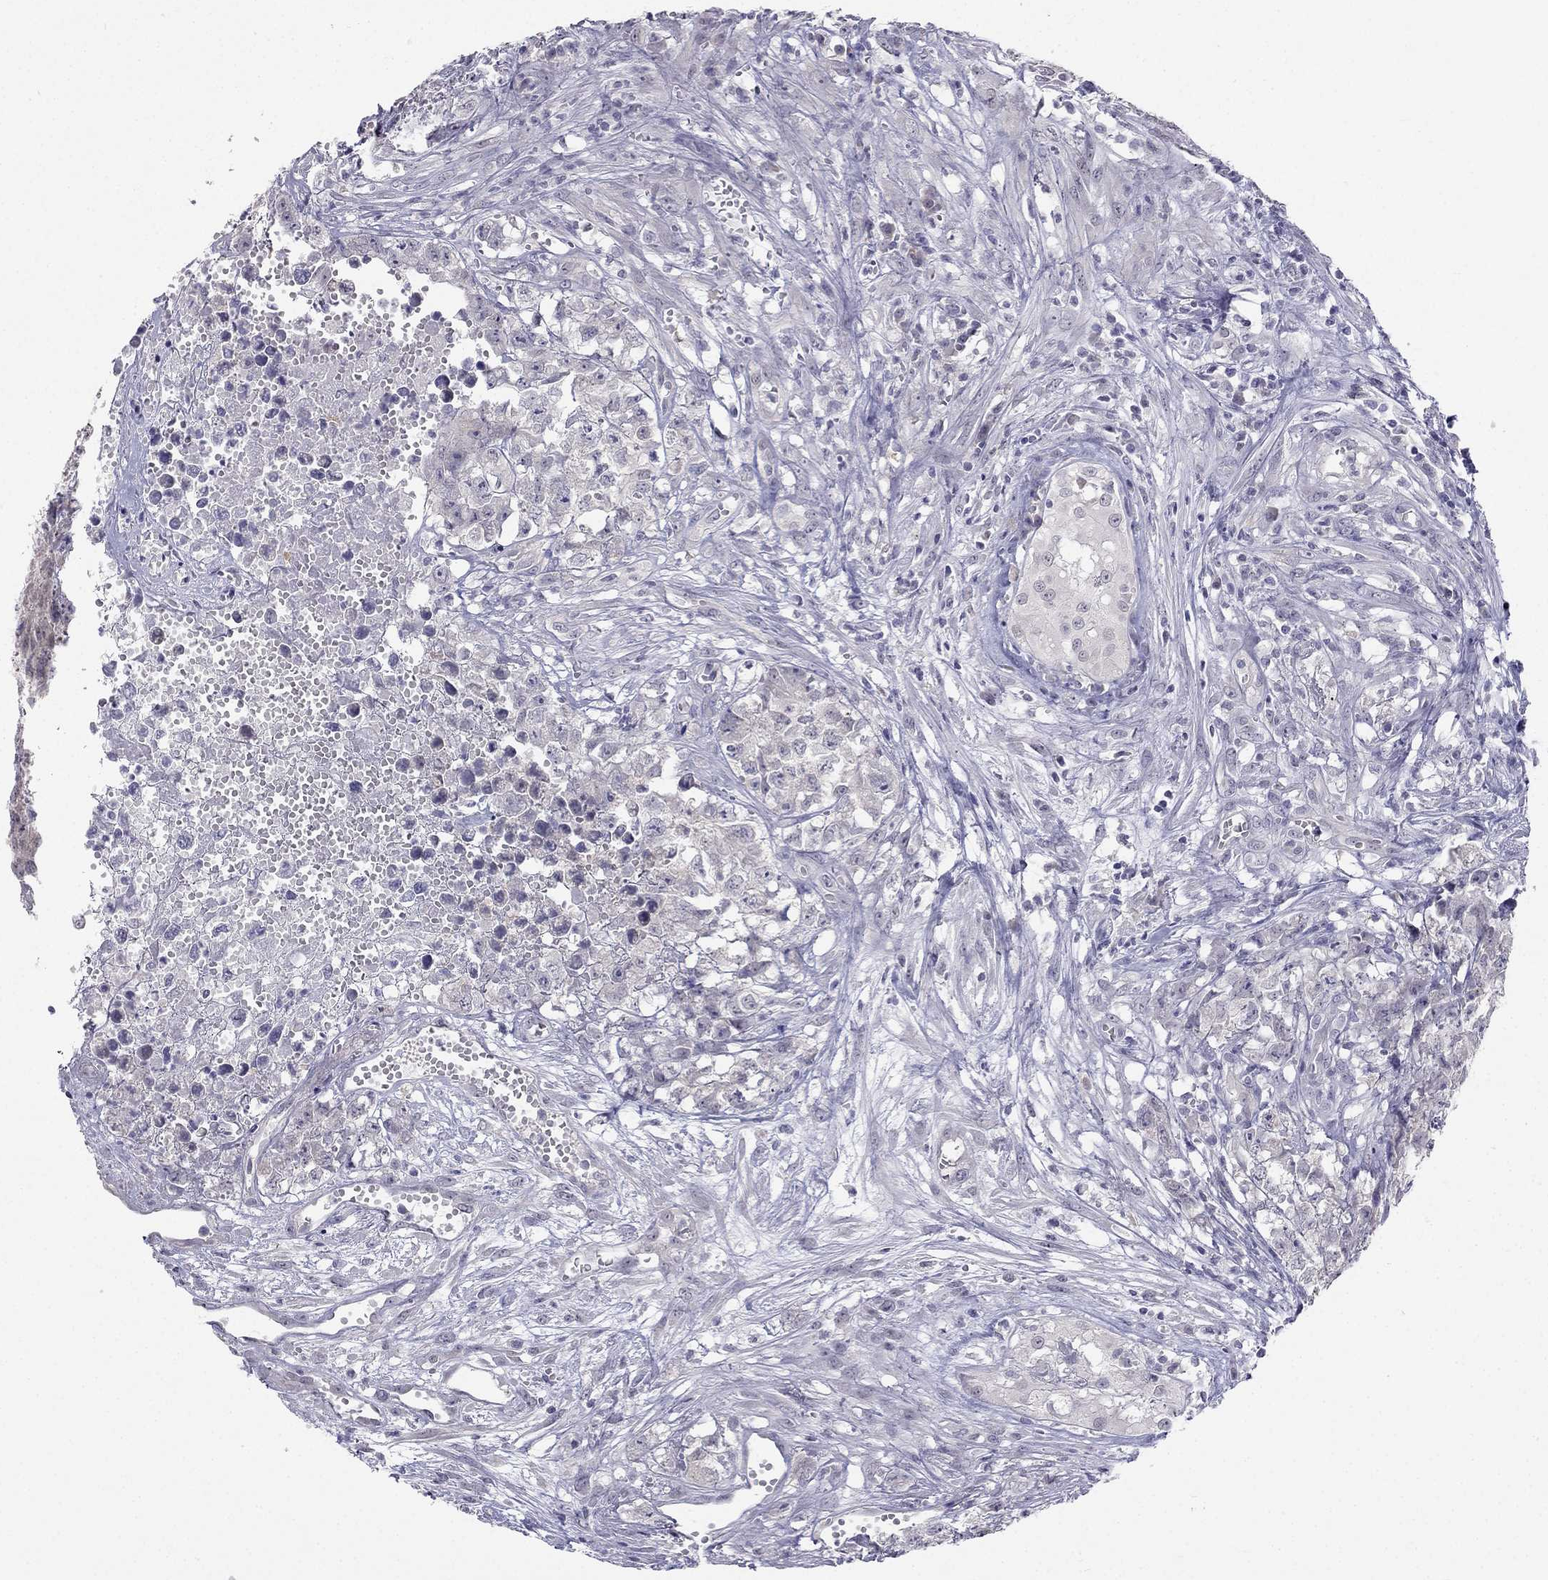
{"staining": {"intensity": "negative", "quantity": "none", "location": "none"}, "tissue": "testis cancer", "cell_type": "Tumor cells", "image_type": "cancer", "snomed": [{"axis": "morphology", "description": "Seminoma, NOS"}, {"axis": "morphology", "description": "Carcinoma, Embryonal, NOS"}, {"axis": "topography", "description": "Testis"}], "caption": "High power microscopy micrograph of an immunohistochemistry (IHC) micrograph of testis cancer, revealing no significant positivity in tumor cells. Brightfield microscopy of immunohistochemistry stained with DAB (brown) and hematoxylin (blue), captured at high magnification.", "gene": "C16orf89", "patient": {"sex": "male", "age": 22}}